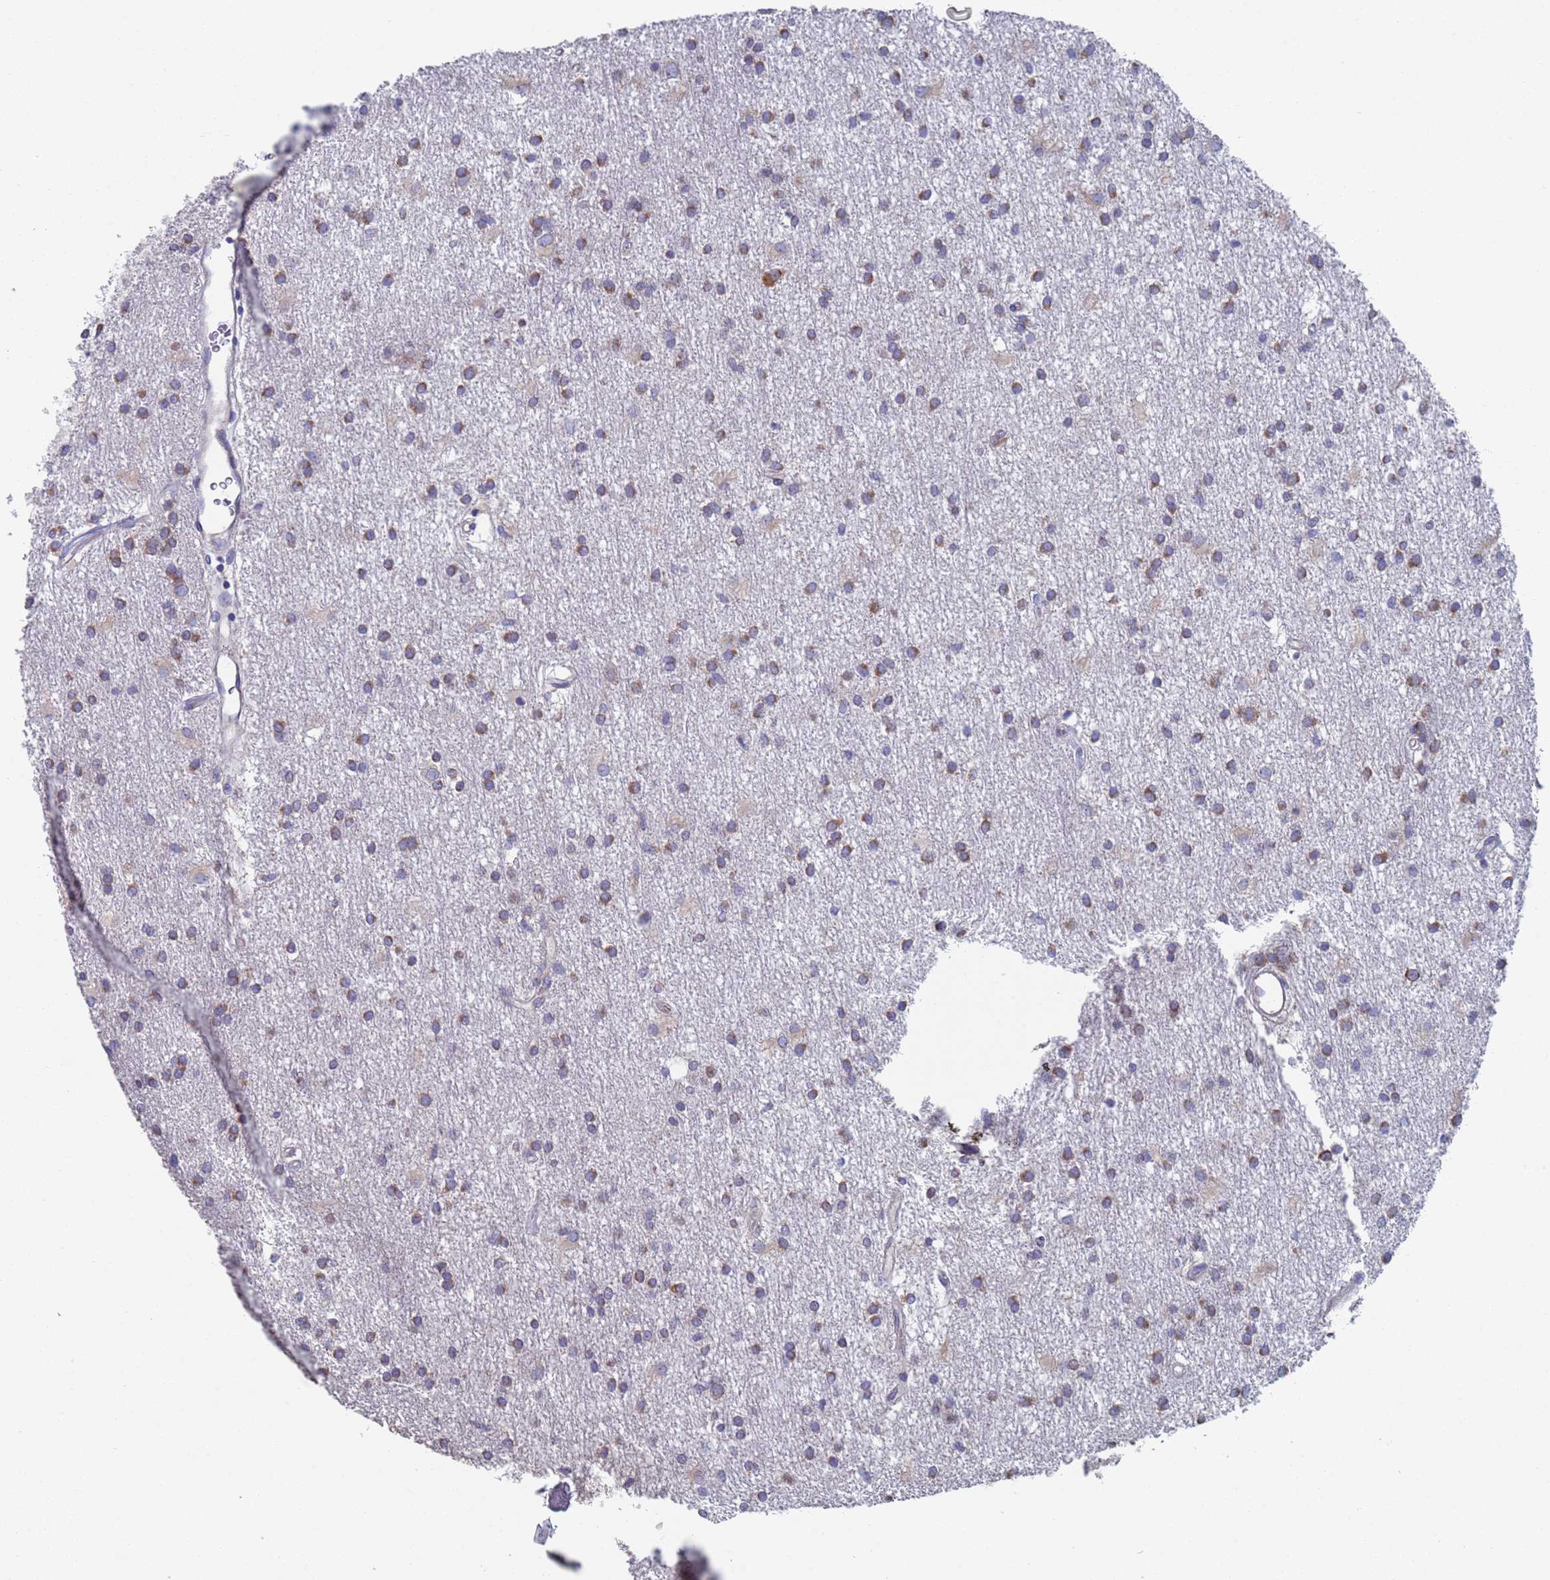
{"staining": {"intensity": "moderate", "quantity": ">75%", "location": "cytoplasmic/membranous"}, "tissue": "glioma", "cell_type": "Tumor cells", "image_type": "cancer", "snomed": [{"axis": "morphology", "description": "Glioma, malignant, High grade"}, {"axis": "topography", "description": "Brain"}], "caption": "An image of glioma stained for a protein reveals moderate cytoplasmic/membranous brown staining in tumor cells.", "gene": "PET117", "patient": {"sex": "male", "age": 77}}